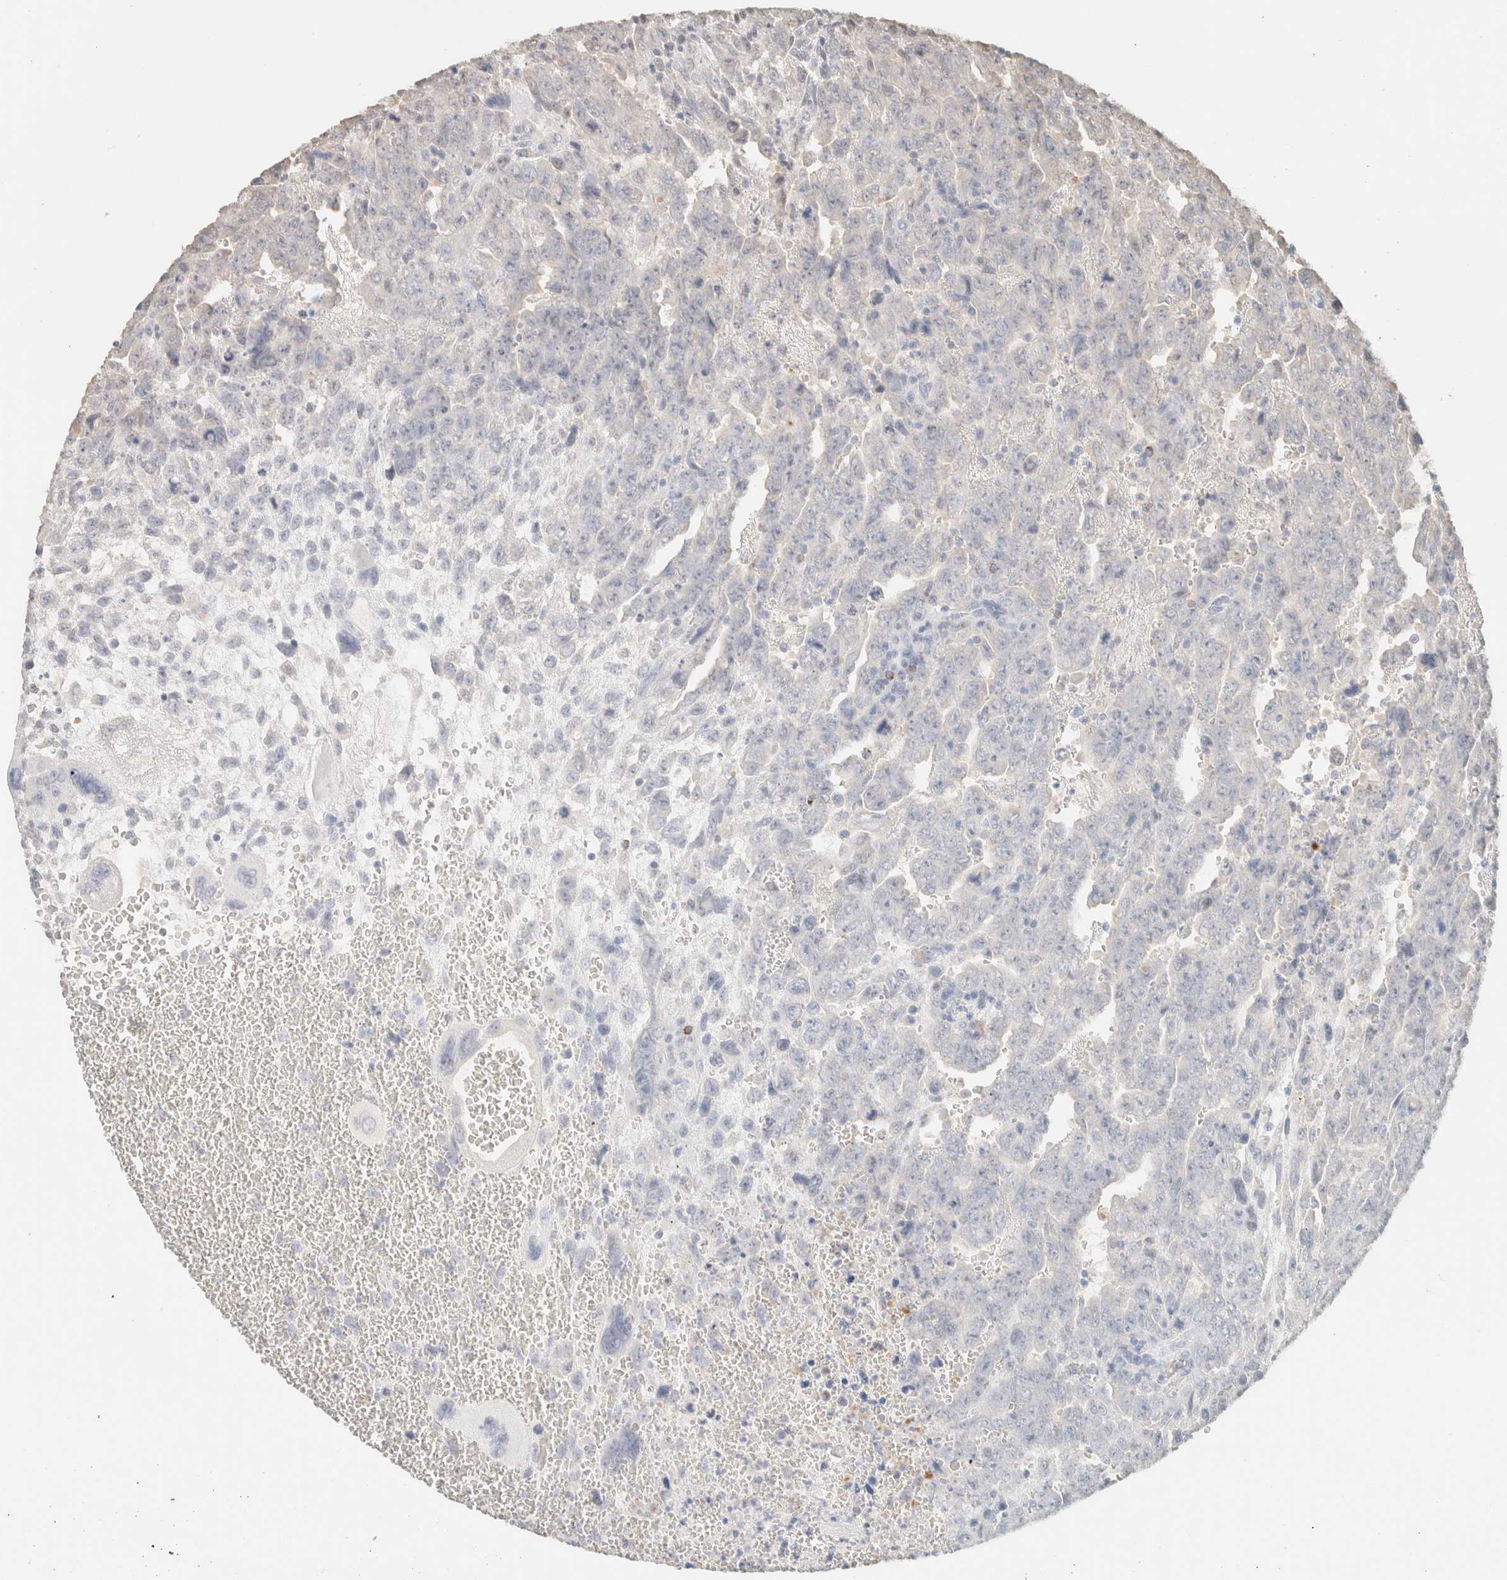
{"staining": {"intensity": "negative", "quantity": "none", "location": "none"}, "tissue": "testis cancer", "cell_type": "Tumor cells", "image_type": "cancer", "snomed": [{"axis": "morphology", "description": "Carcinoma, Embryonal, NOS"}, {"axis": "topography", "description": "Testis"}], "caption": "The micrograph reveals no staining of tumor cells in embryonal carcinoma (testis).", "gene": "CPA1", "patient": {"sex": "male", "age": 28}}